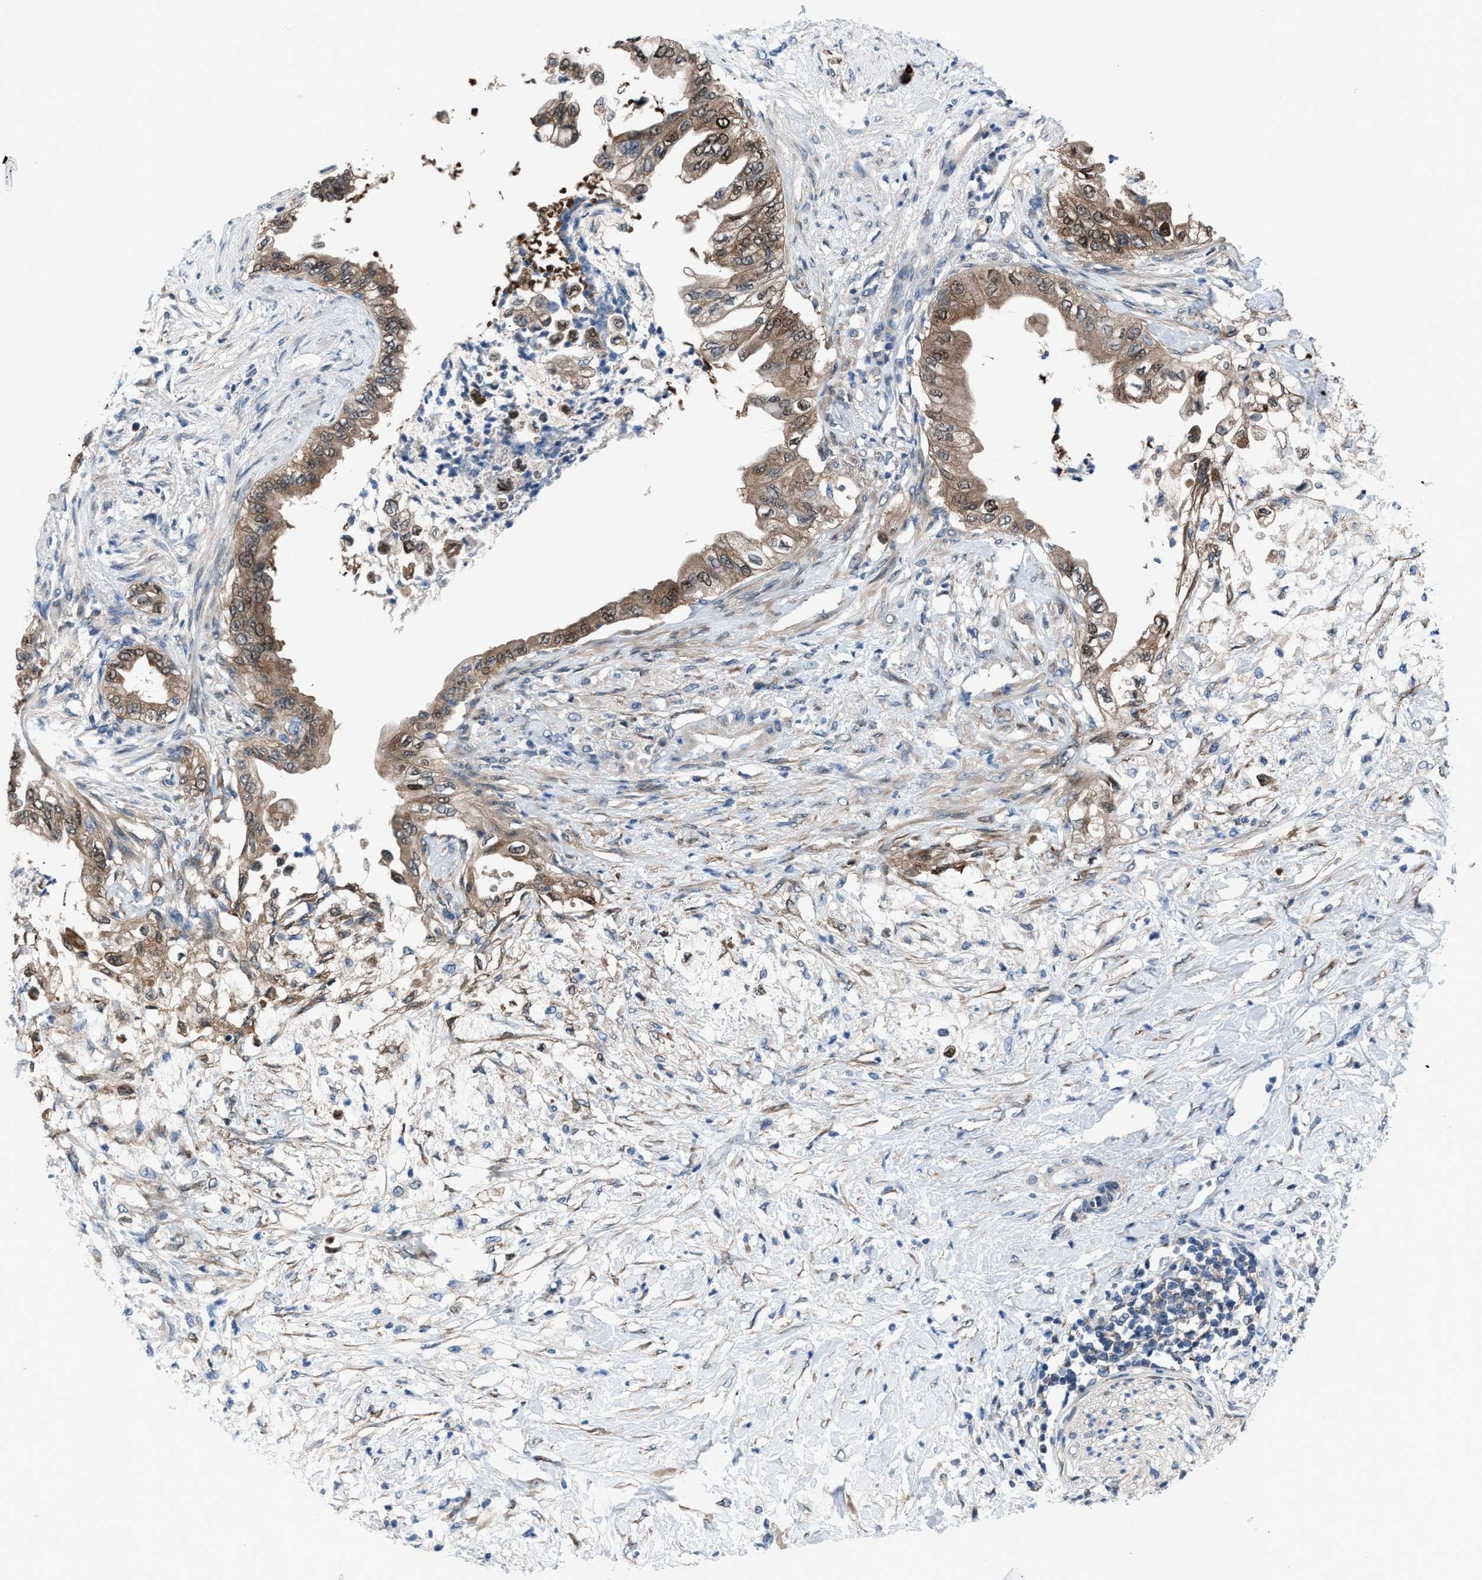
{"staining": {"intensity": "moderate", "quantity": ">75%", "location": "cytoplasmic/membranous,nuclear"}, "tissue": "pancreatic cancer", "cell_type": "Tumor cells", "image_type": "cancer", "snomed": [{"axis": "morphology", "description": "Normal tissue, NOS"}, {"axis": "morphology", "description": "Adenocarcinoma, NOS"}, {"axis": "topography", "description": "Pancreas"}, {"axis": "topography", "description": "Duodenum"}], "caption": "The micrograph displays immunohistochemical staining of pancreatic cancer (adenocarcinoma). There is moderate cytoplasmic/membranous and nuclear expression is seen in about >75% of tumor cells.", "gene": "TMEM45B", "patient": {"sex": "female", "age": 60}}